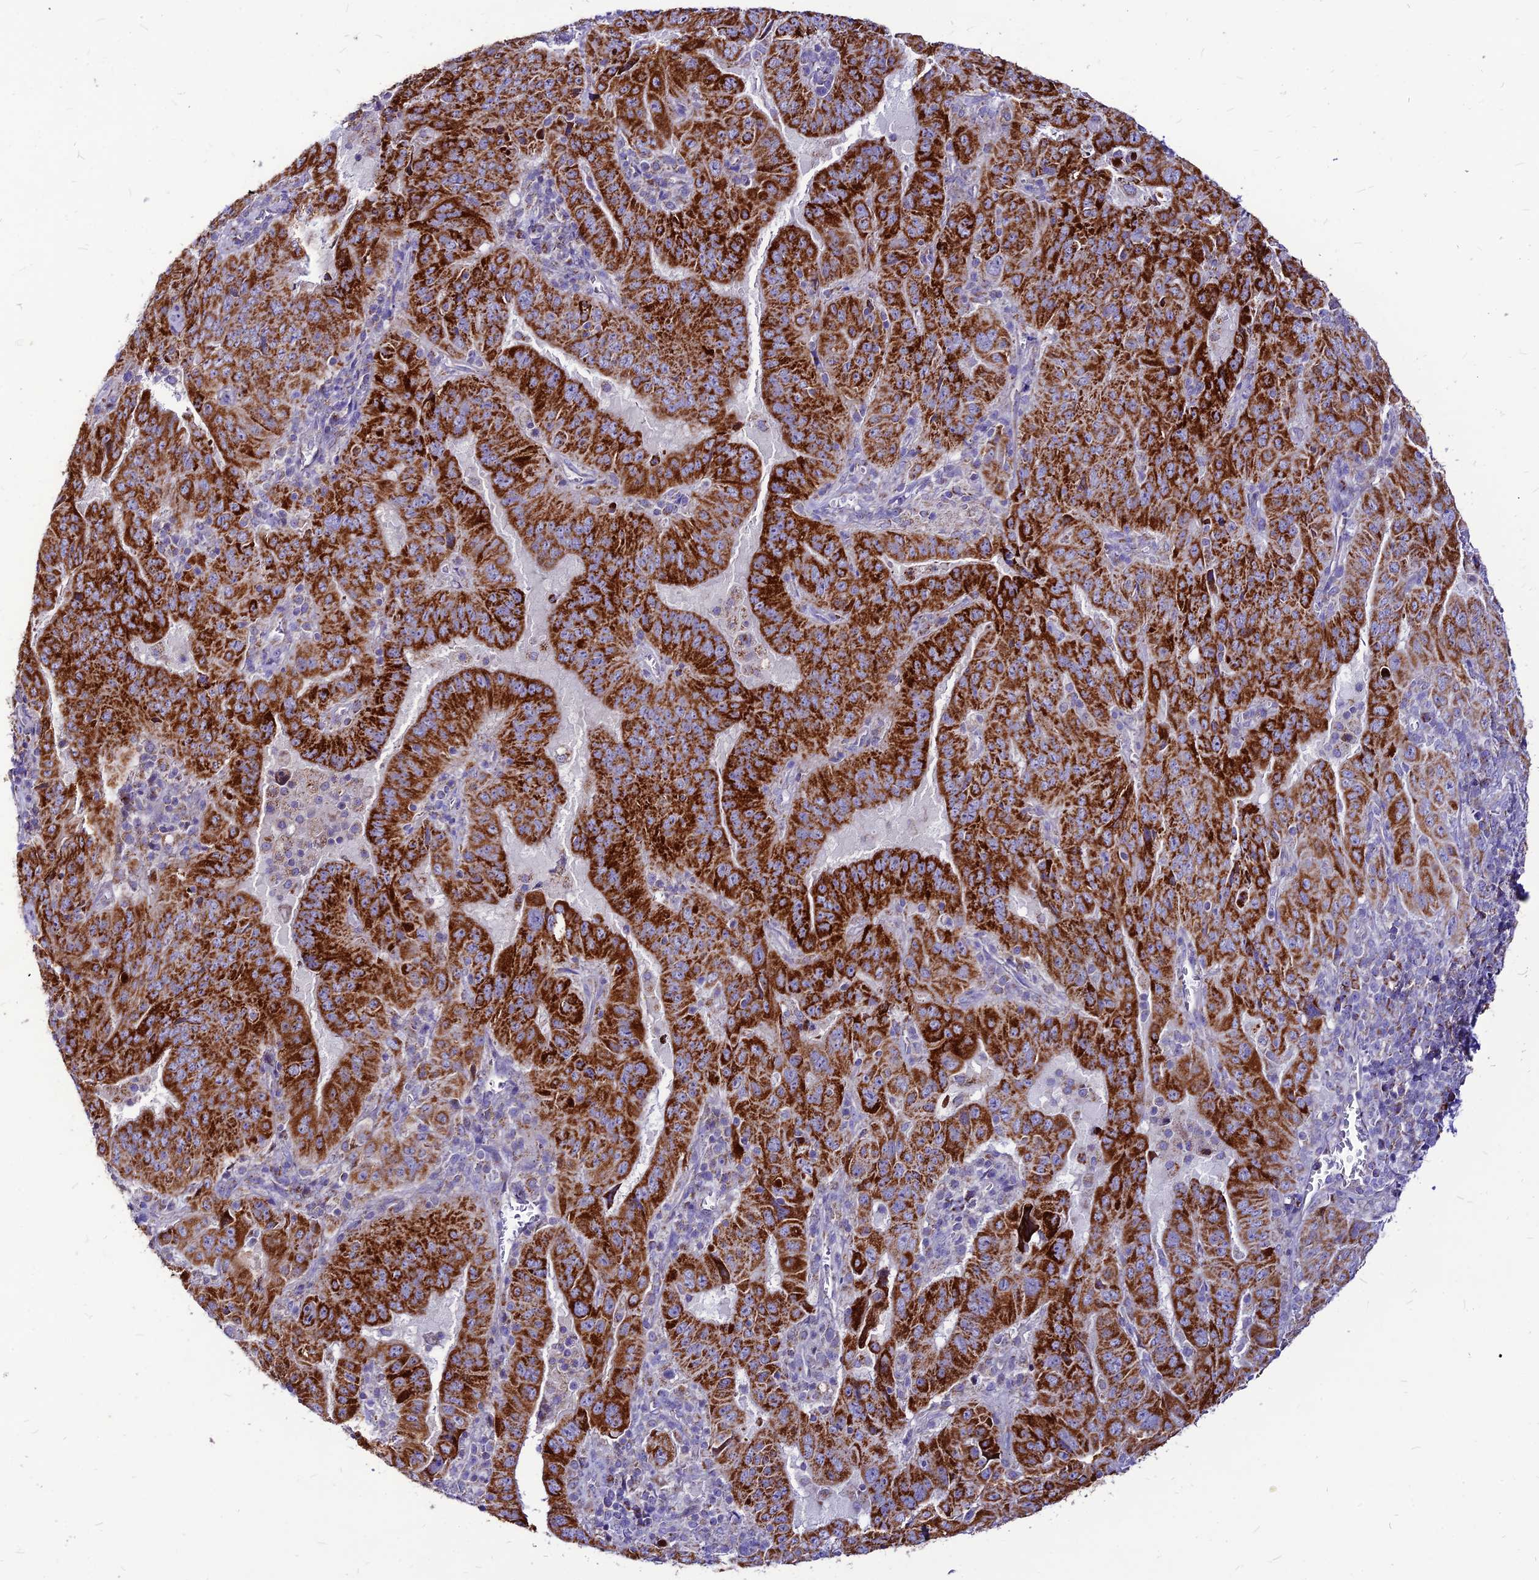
{"staining": {"intensity": "strong", "quantity": ">75%", "location": "cytoplasmic/membranous"}, "tissue": "pancreatic cancer", "cell_type": "Tumor cells", "image_type": "cancer", "snomed": [{"axis": "morphology", "description": "Adenocarcinoma, NOS"}, {"axis": "topography", "description": "Pancreas"}], "caption": "IHC of human pancreatic cancer (adenocarcinoma) demonstrates high levels of strong cytoplasmic/membranous expression in about >75% of tumor cells.", "gene": "ECI1", "patient": {"sex": "male", "age": 63}}